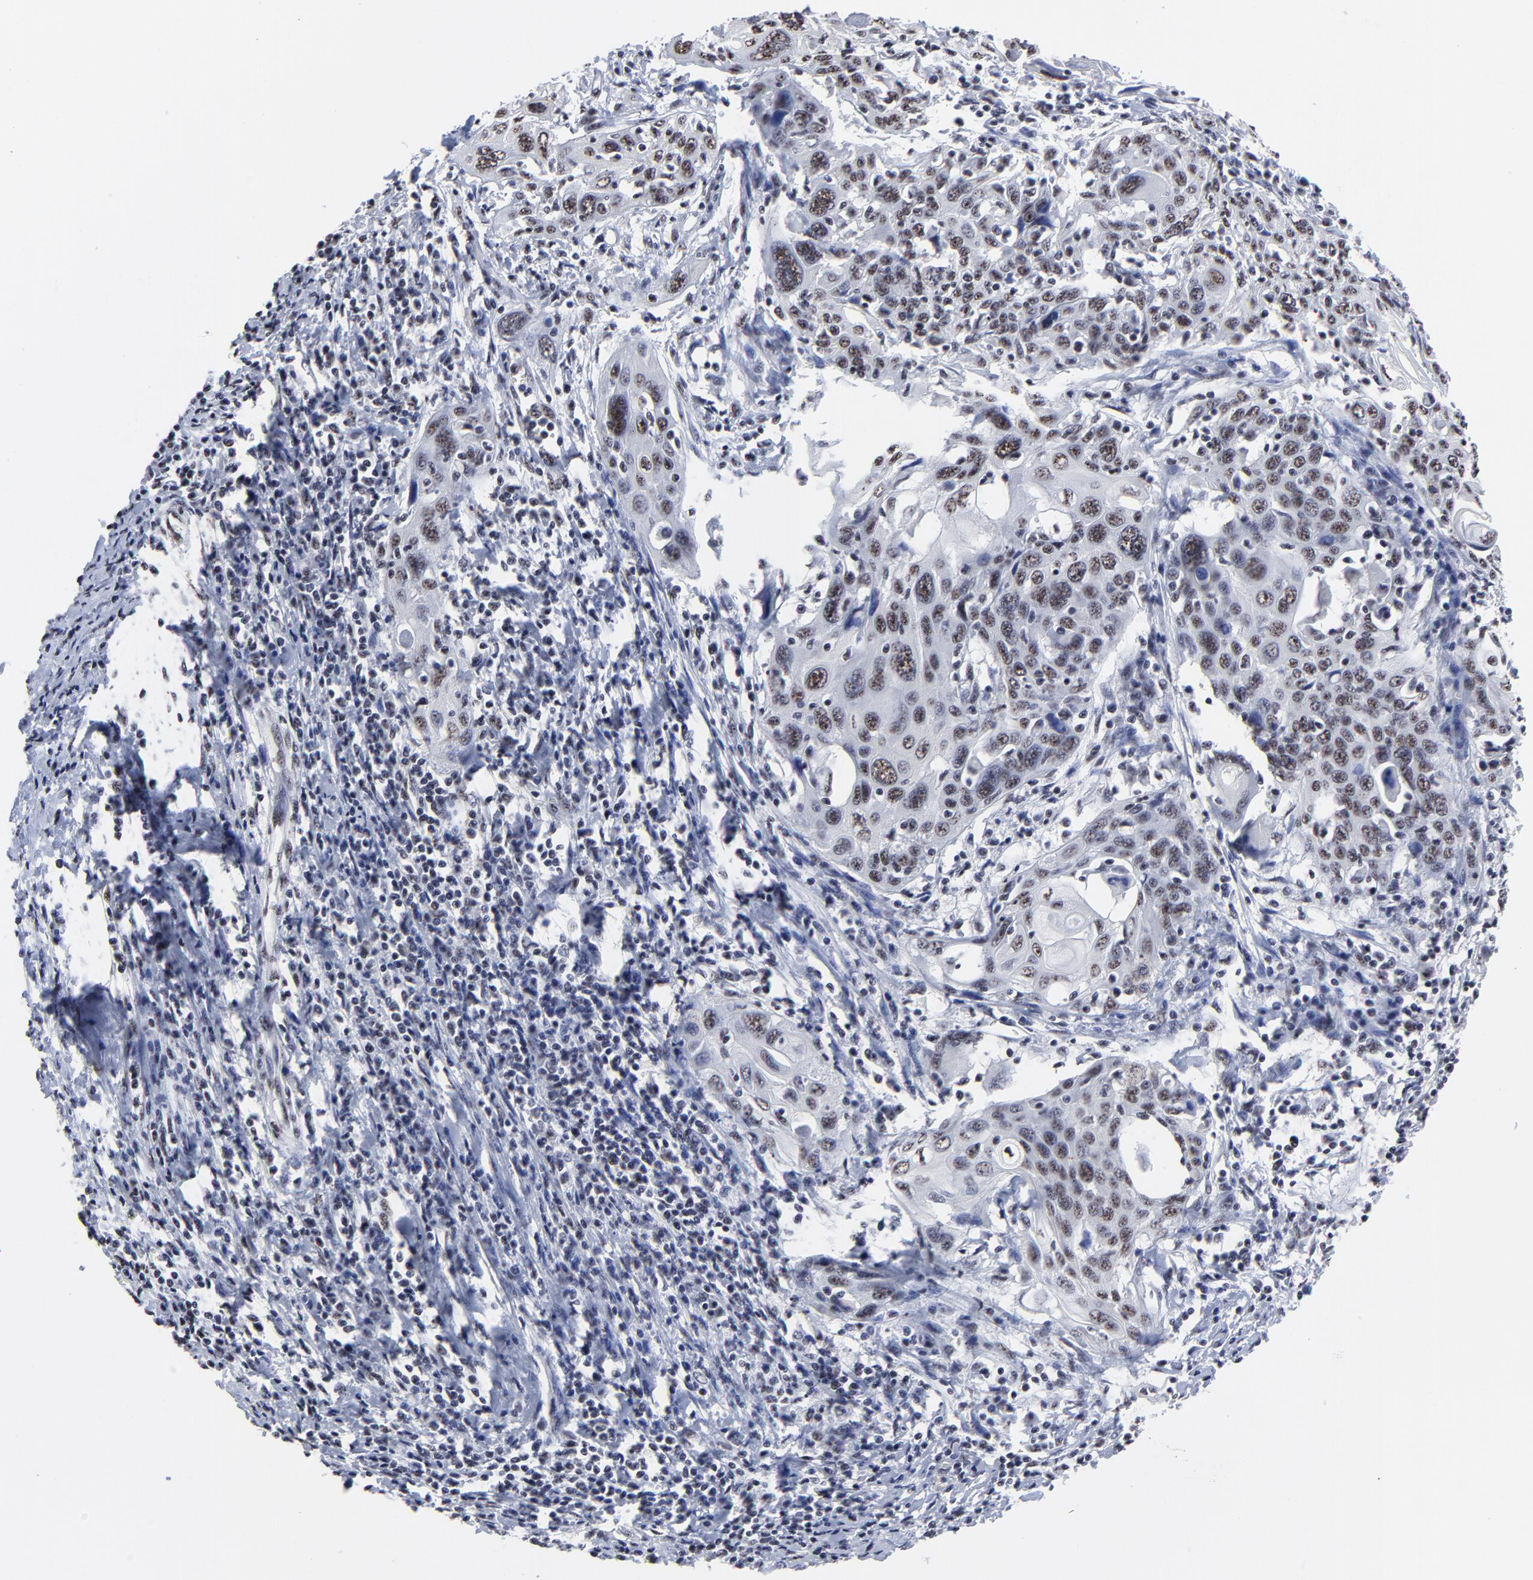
{"staining": {"intensity": "moderate", "quantity": ">75%", "location": "nuclear"}, "tissue": "cervical cancer", "cell_type": "Tumor cells", "image_type": "cancer", "snomed": [{"axis": "morphology", "description": "Squamous cell carcinoma, NOS"}, {"axis": "topography", "description": "Cervix"}], "caption": "Brown immunohistochemical staining in human cervical cancer demonstrates moderate nuclear positivity in approximately >75% of tumor cells.", "gene": "MBD4", "patient": {"sex": "female", "age": 54}}